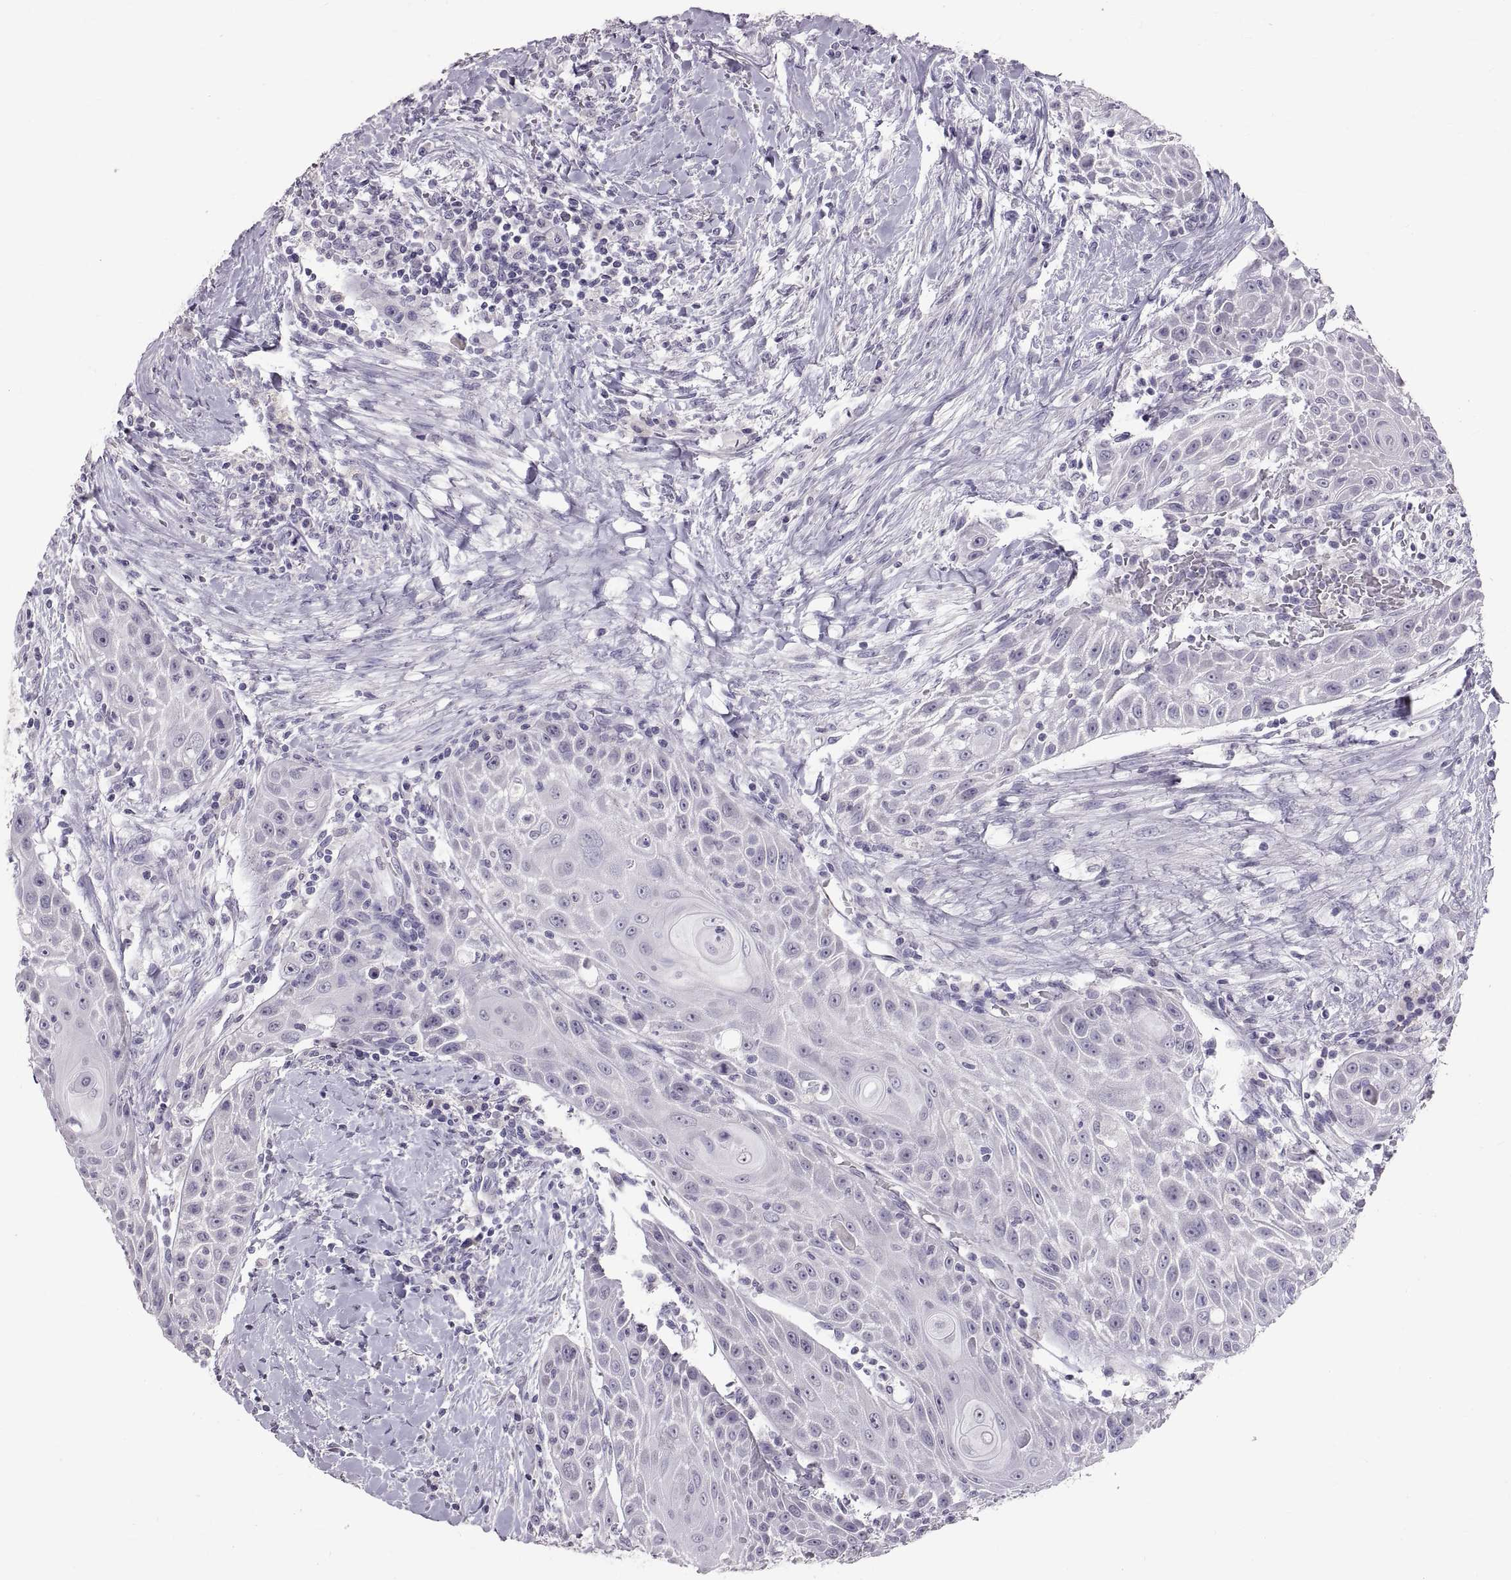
{"staining": {"intensity": "negative", "quantity": "none", "location": "none"}, "tissue": "head and neck cancer", "cell_type": "Tumor cells", "image_type": "cancer", "snomed": [{"axis": "morphology", "description": "Squamous cell carcinoma, NOS"}, {"axis": "topography", "description": "Head-Neck"}], "caption": "DAB immunohistochemical staining of human head and neck cancer (squamous cell carcinoma) demonstrates no significant positivity in tumor cells.", "gene": "WBP2NL", "patient": {"sex": "male", "age": 69}}